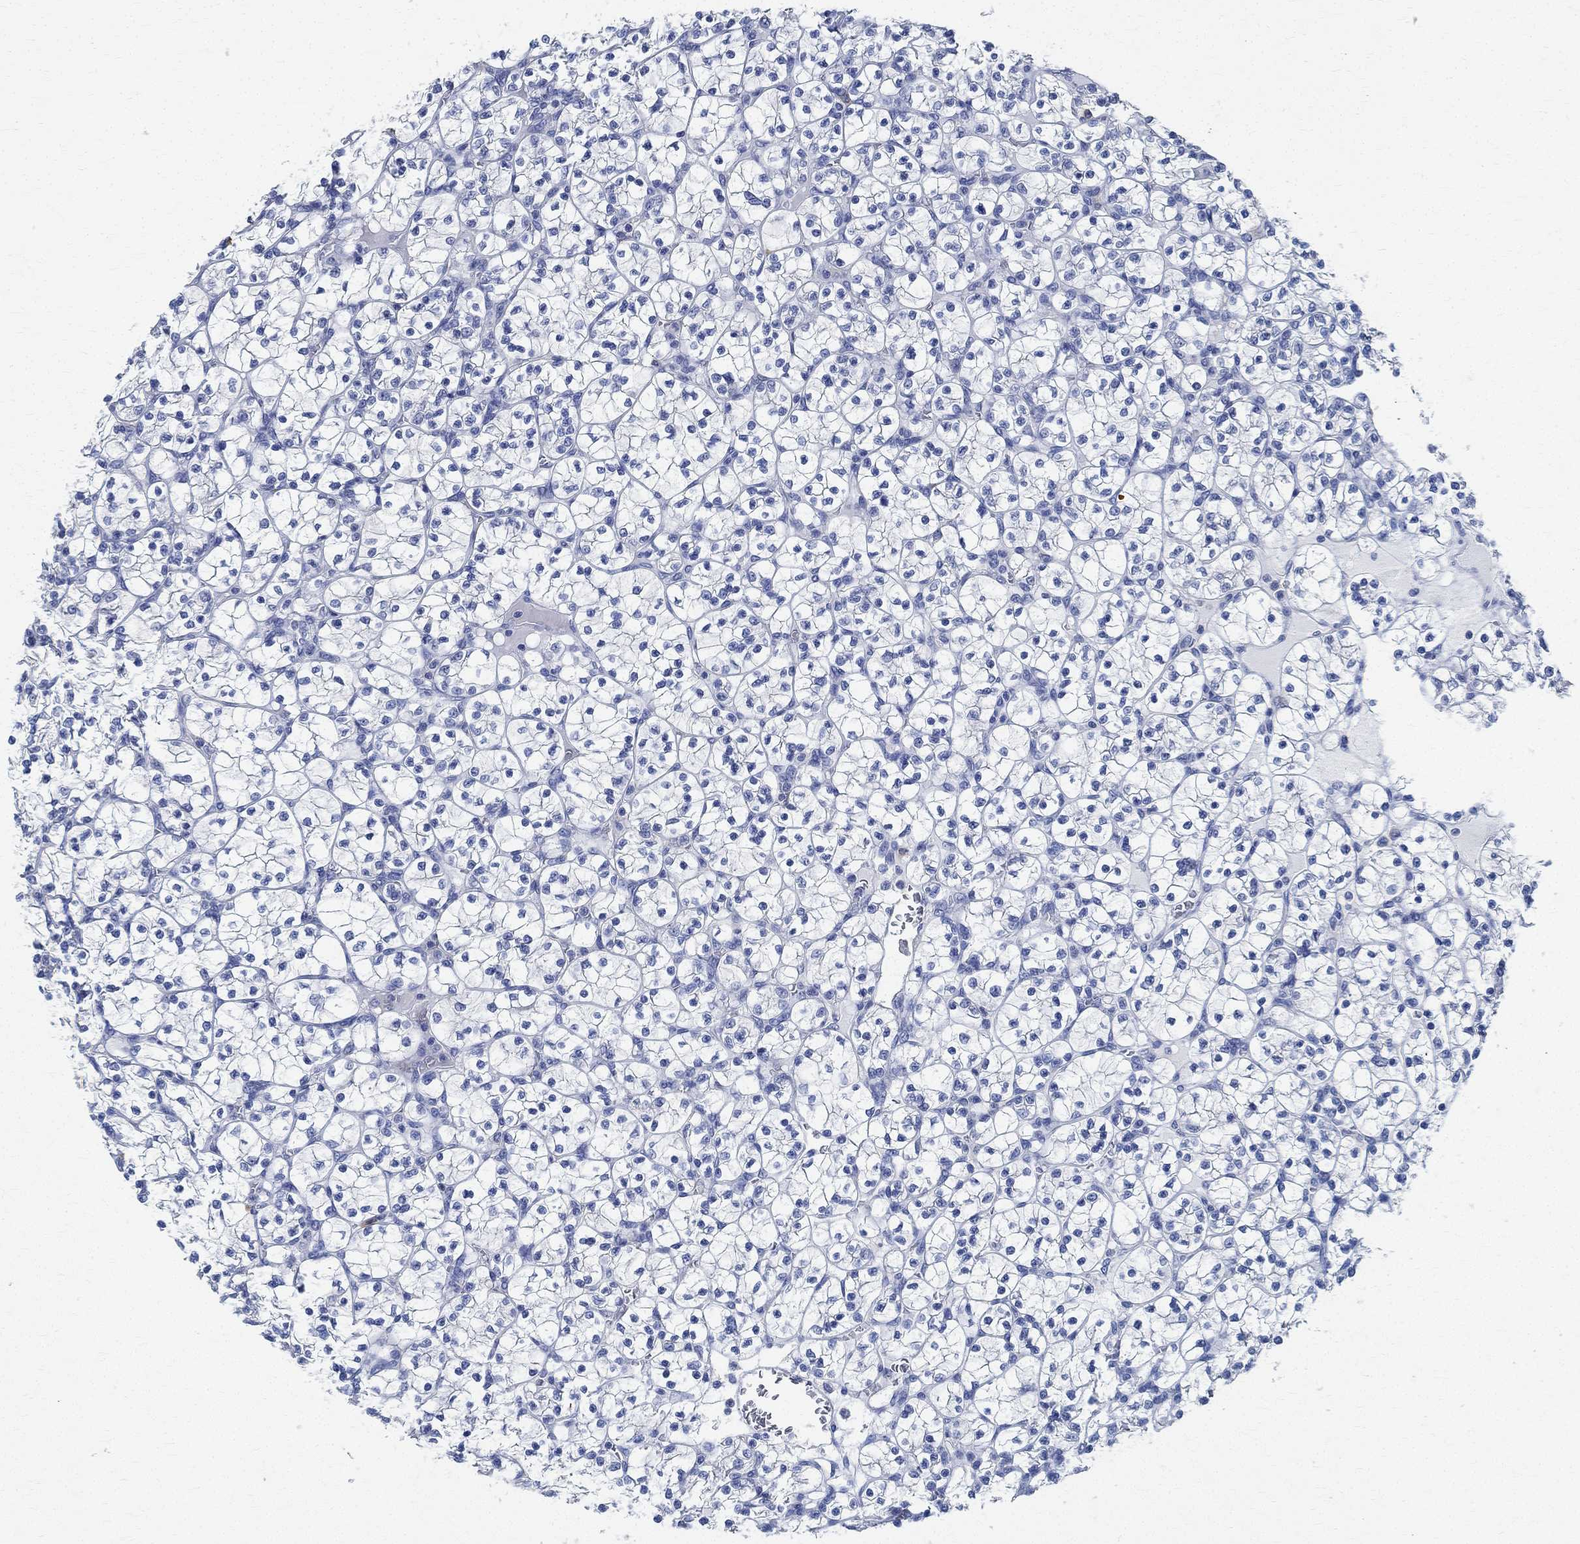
{"staining": {"intensity": "negative", "quantity": "none", "location": "none"}, "tissue": "renal cancer", "cell_type": "Tumor cells", "image_type": "cancer", "snomed": [{"axis": "morphology", "description": "Adenocarcinoma, NOS"}, {"axis": "topography", "description": "Kidney"}], "caption": "An image of human renal cancer (adenocarcinoma) is negative for staining in tumor cells.", "gene": "PRX", "patient": {"sex": "female", "age": 89}}